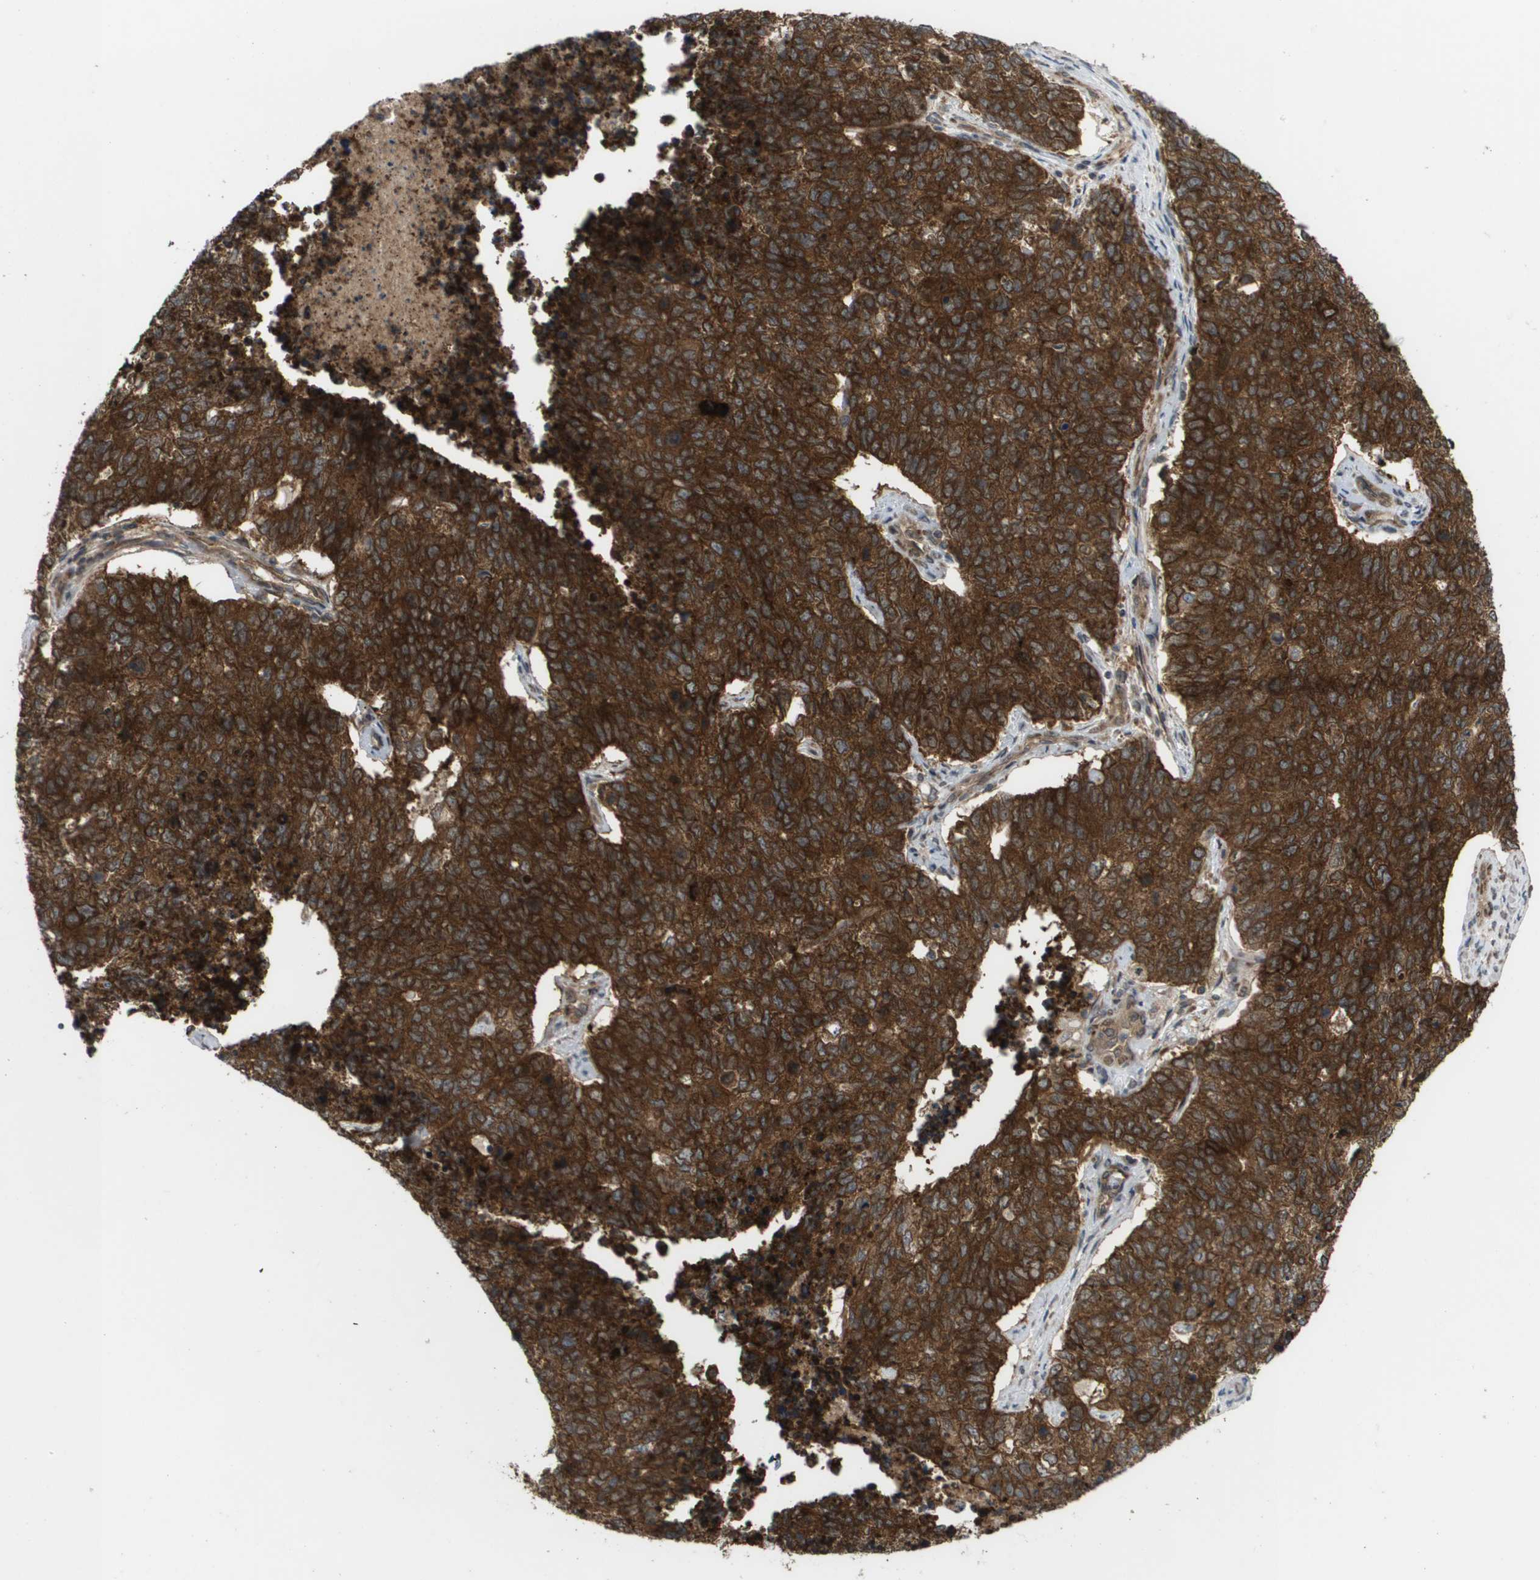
{"staining": {"intensity": "strong", "quantity": ">75%", "location": "cytoplasmic/membranous,nuclear"}, "tissue": "cervical cancer", "cell_type": "Tumor cells", "image_type": "cancer", "snomed": [{"axis": "morphology", "description": "Squamous cell carcinoma, NOS"}, {"axis": "topography", "description": "Cervix"}], "caption": "Human cervical cancer (squamous cell carcinoma) stained with a protein marker shows strong staining in tumor cells.", "gene": "CTPS2", "patient": {"sex": "female", "age": 63}}